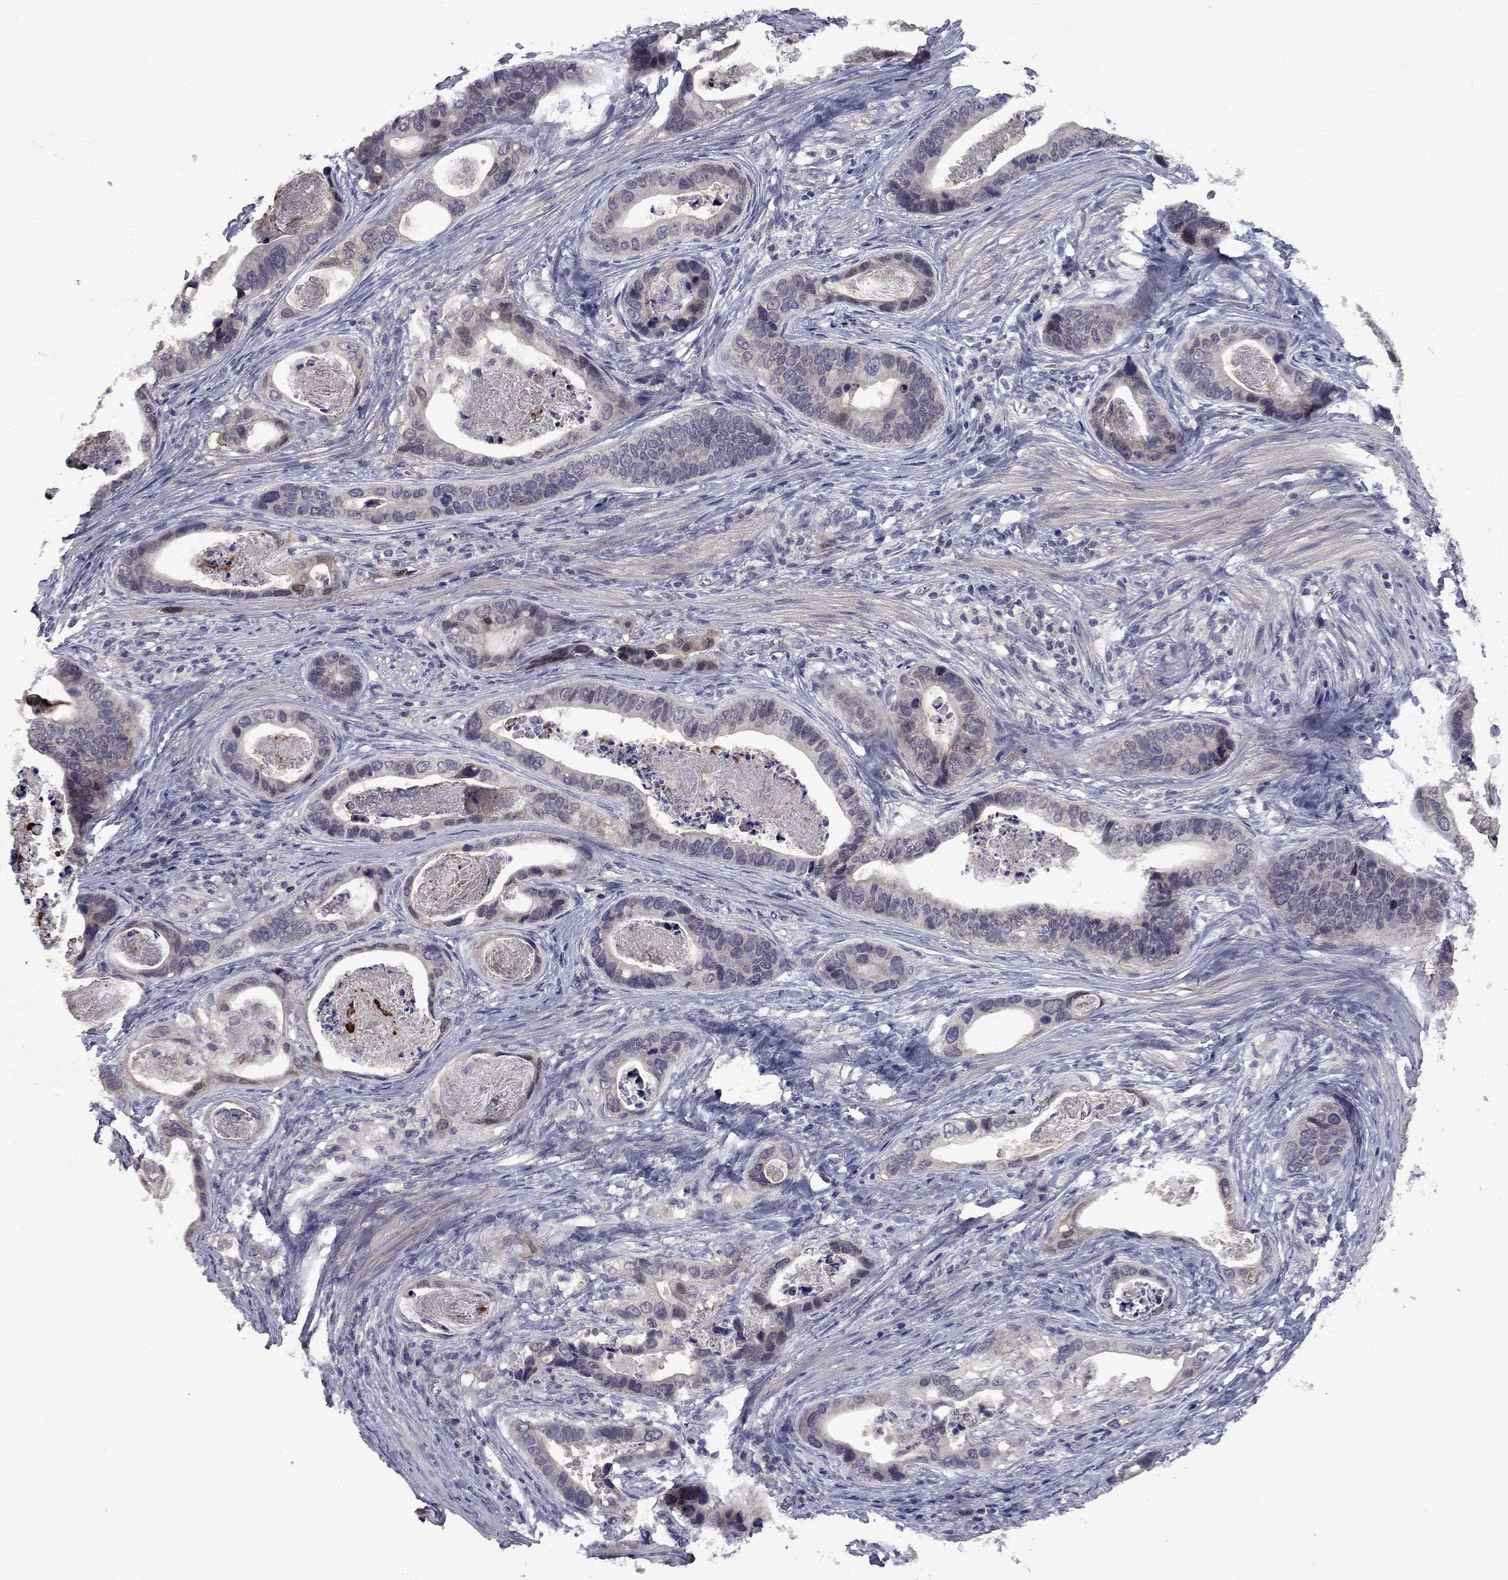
{"staining": {"intensity": "strong", "quantity": "<25%", "location": "cytoplasmic/membranous"}, "tissue": "stomach cancer", "cell_type": "Tumor cells", "image_type": "cancer", "snomed": [{"axis": "morphology", "description": "Adenocarcinoma, NOS"}, {"axis": "topography", "description": "Stomach"}], "caption": "A brown stain labels strong cytoplasmic/membranous staining of a protein in human stomach cancer (adenocarcinoma) tumor cells.", "gene": "SNTA1", "patient": {"sex": "male", "age": 84}}